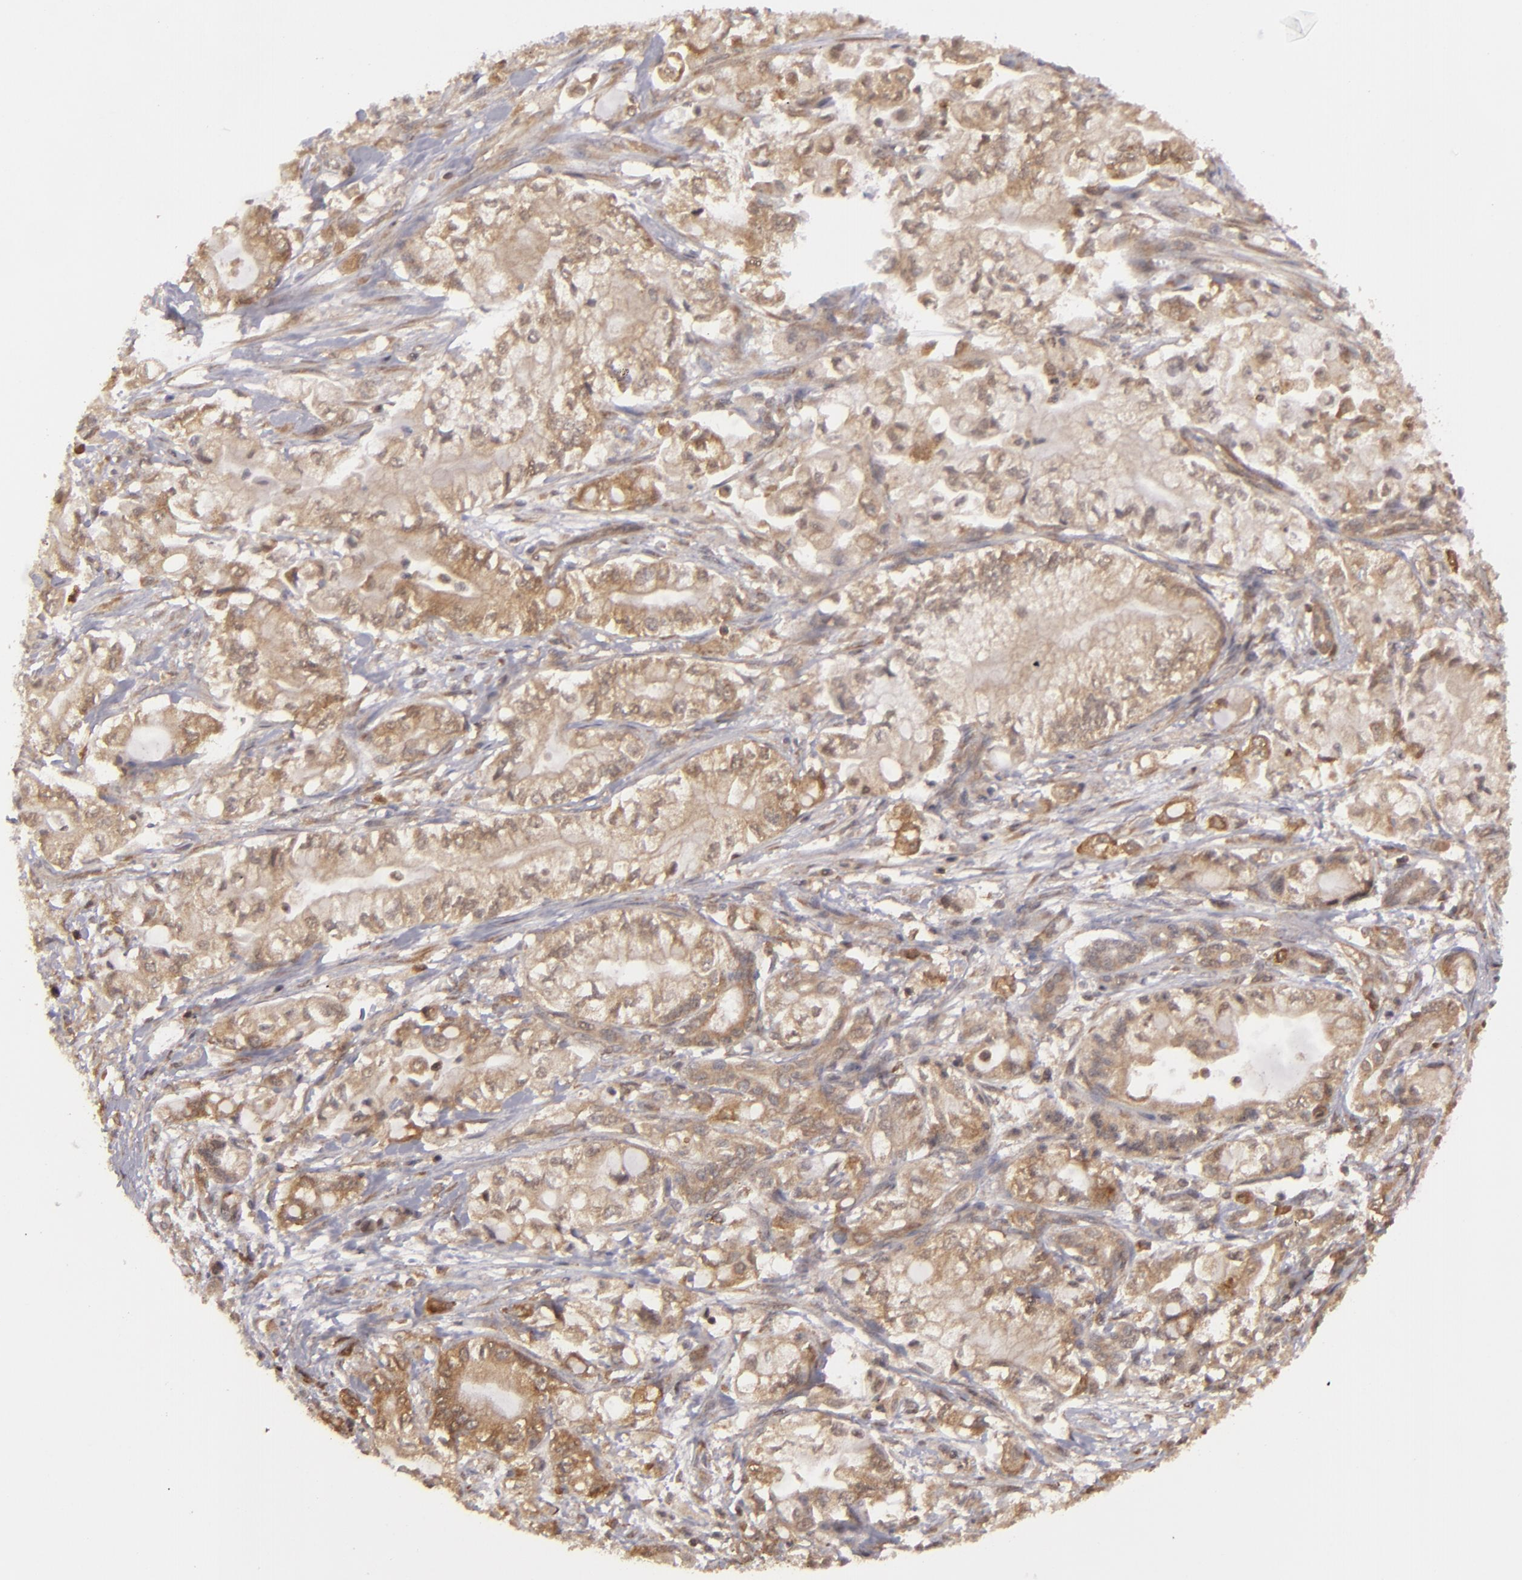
{"staining": {"intensity": "weak", "quantity": "25%-75%", "location": "cytoplasmic/membranous"}, "tissue": "pancreatic cancer", "cell_type": "Tumor cells", "image_type": "cancer", "snomed": [{"axis": "morphology", "description": "Adenocarcinoma, NOS"}, {"axis": "topography", "description": "Pancreas"}], "caption": "Weak cytoplasmic/membranous staining is identified in about 25%-75% of tumor cells in pancreatic cancer (adenocarcinoma).", "gene": "MAPK3", "patient": {"sex": "male", "age": 79}}